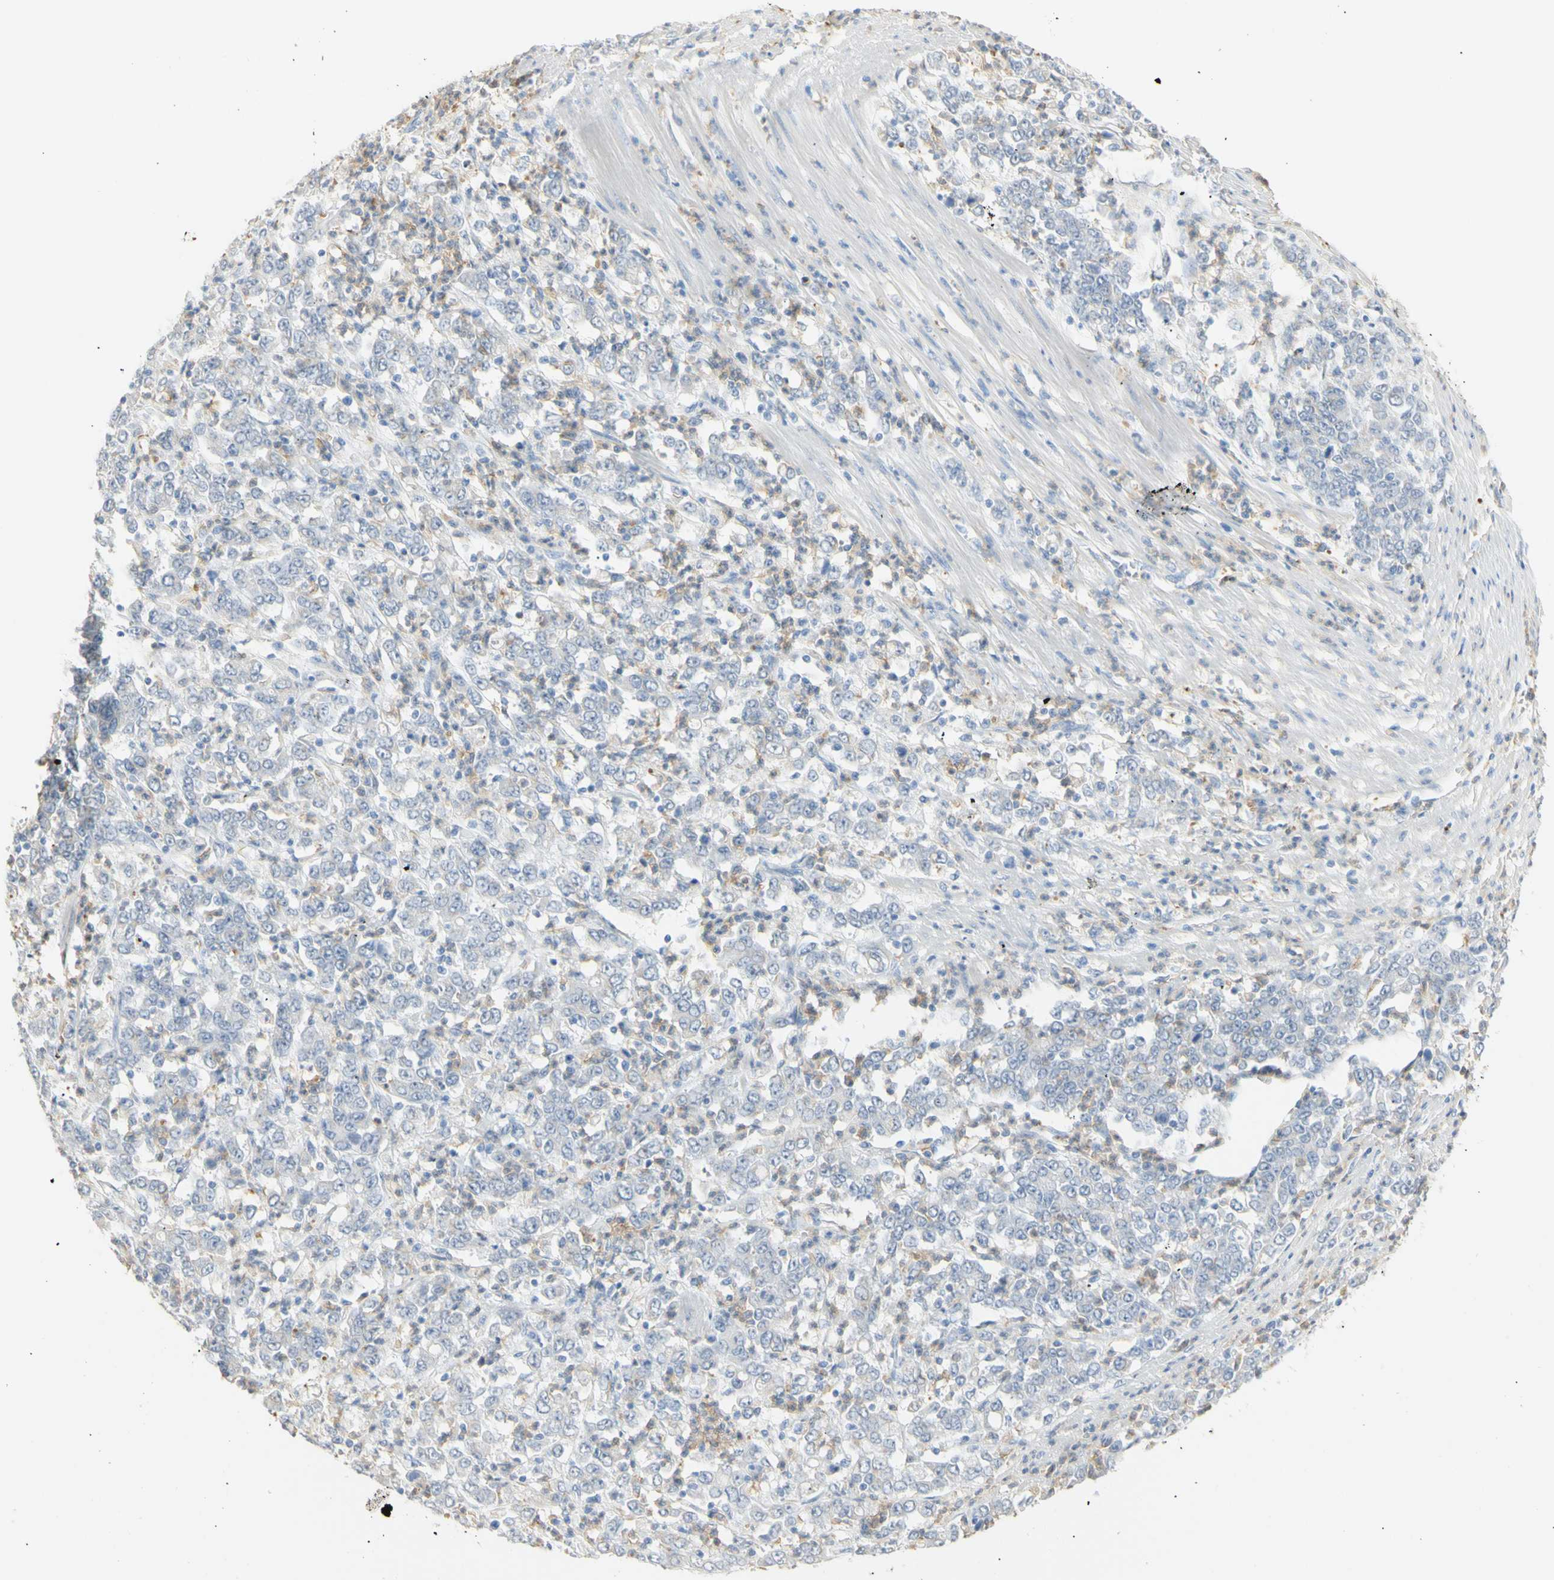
{"staining": {"intensity": "moderate", "quantity": "25%-75%", "location": "cytoplasmic/membranous"}, "tissue": "stomach cancer", "cell_type": "Tumor cells", "image_type": "cancer", "snomed": [{"axis": "morphology", "description": "Adenocarcinoma, NOS"}, {"axis": "topography", "description": "Stomach, lower"}], "caption": "Immunohistochemical staining of human stomach cancer (adenocarcinoma) shows medium levels of moderate cytoplasmic/membranous positivity in approximately 25%-75% of tumor cells.", "gene": "B4GALNT3", "patient": {"sex": "female", "age": 71}}